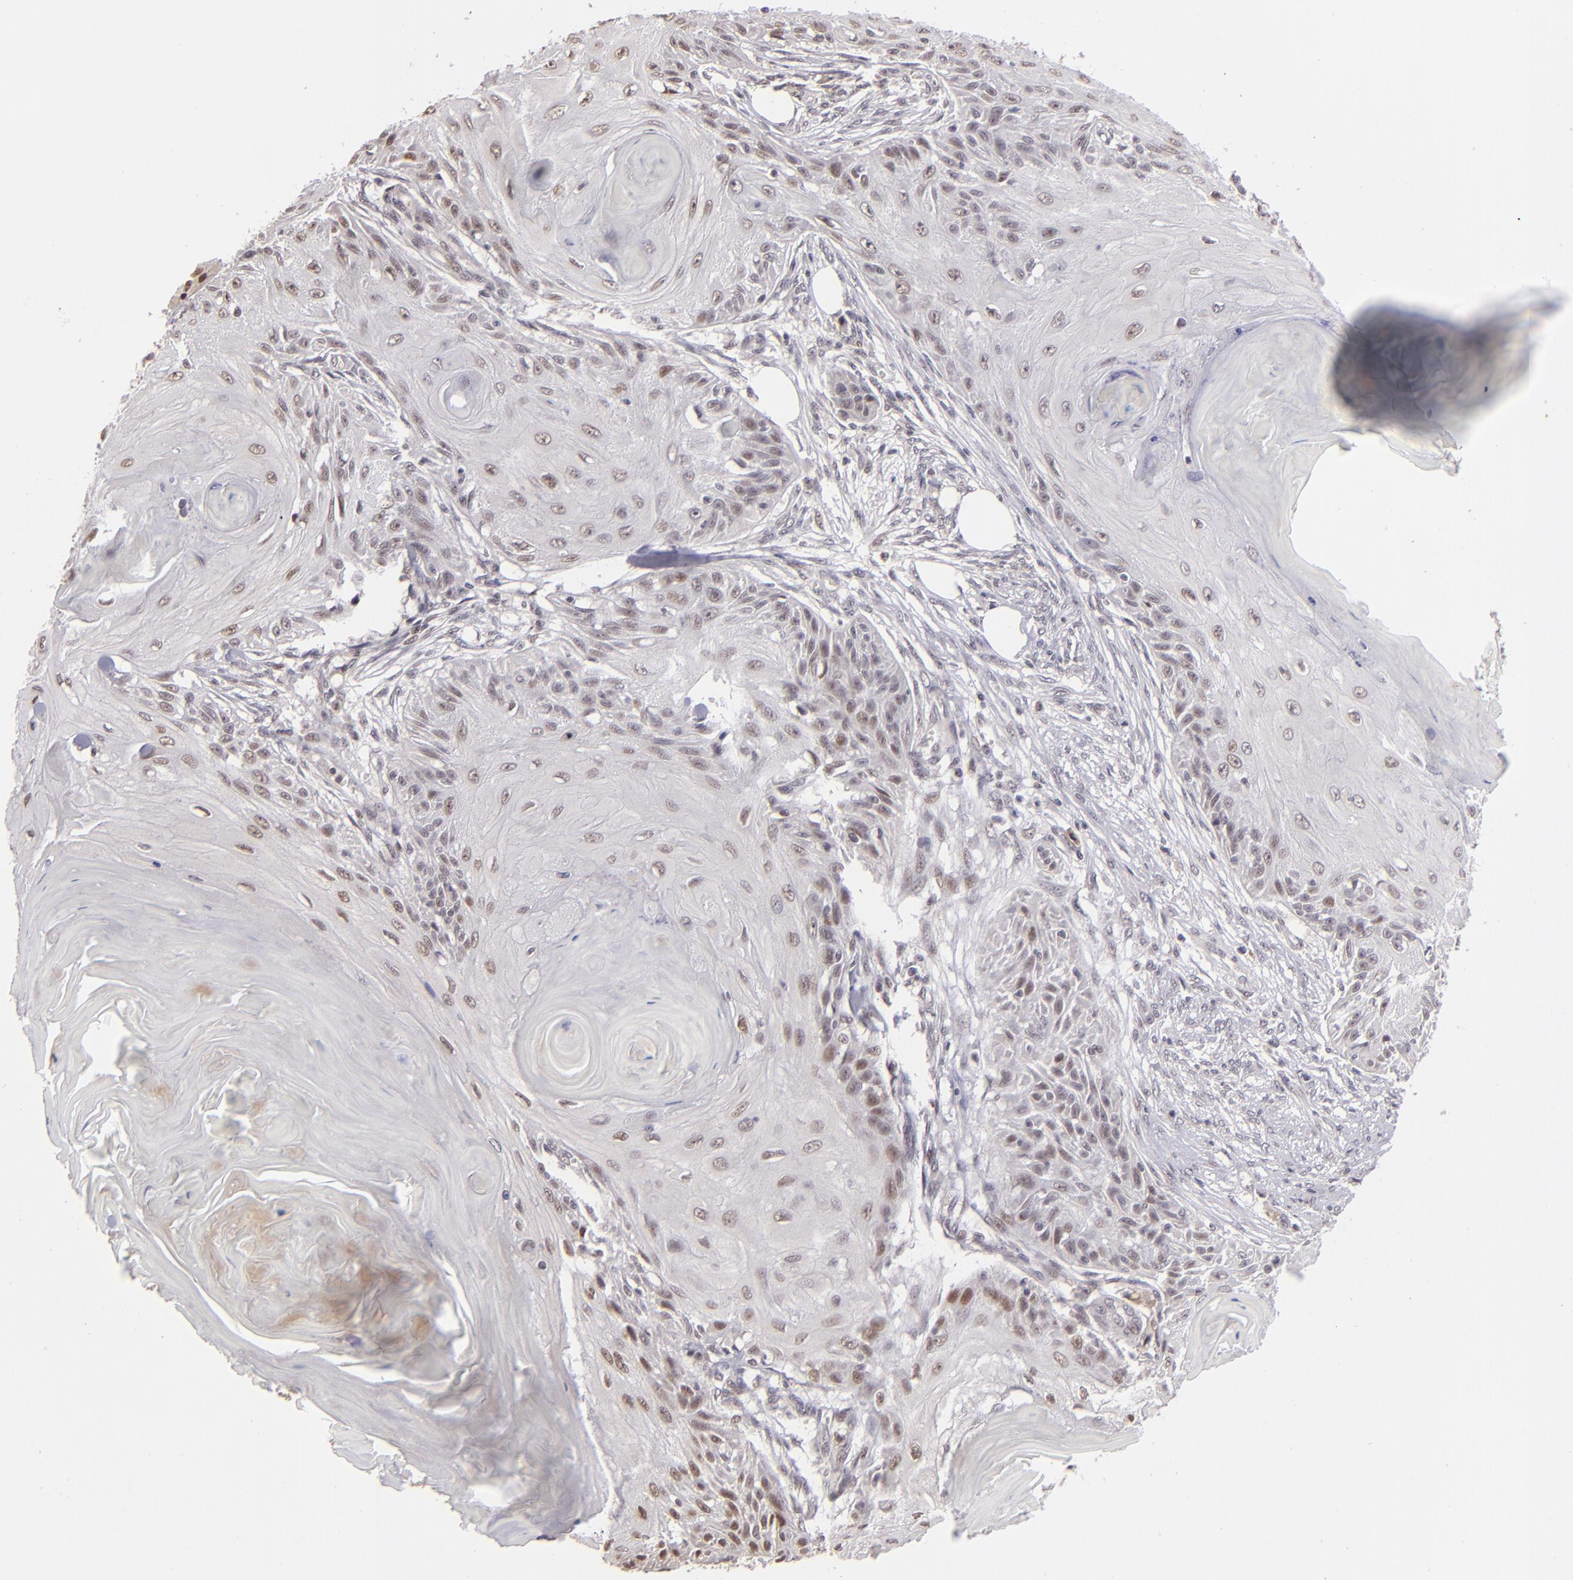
{"staining": {"intensity": "weak", "quantity": "<25%", "location": "nuclear"}, "tissue": "skin cancer", "cell_type": "Tumor cells", "image_type": "cancer", "snomed": [{"axis": "morphology", "description": "Squamous cell carcinoma, NOS"}, {"axis": "topography", "description": "Skin"}], "caption": "This is a photomicrograph of immunohistochemistry staining of skin squamous cell carcinoma, which shows no expression in tumor cells.", "gene": "RARB", "patient": {"sex": "female", "age": 88}}